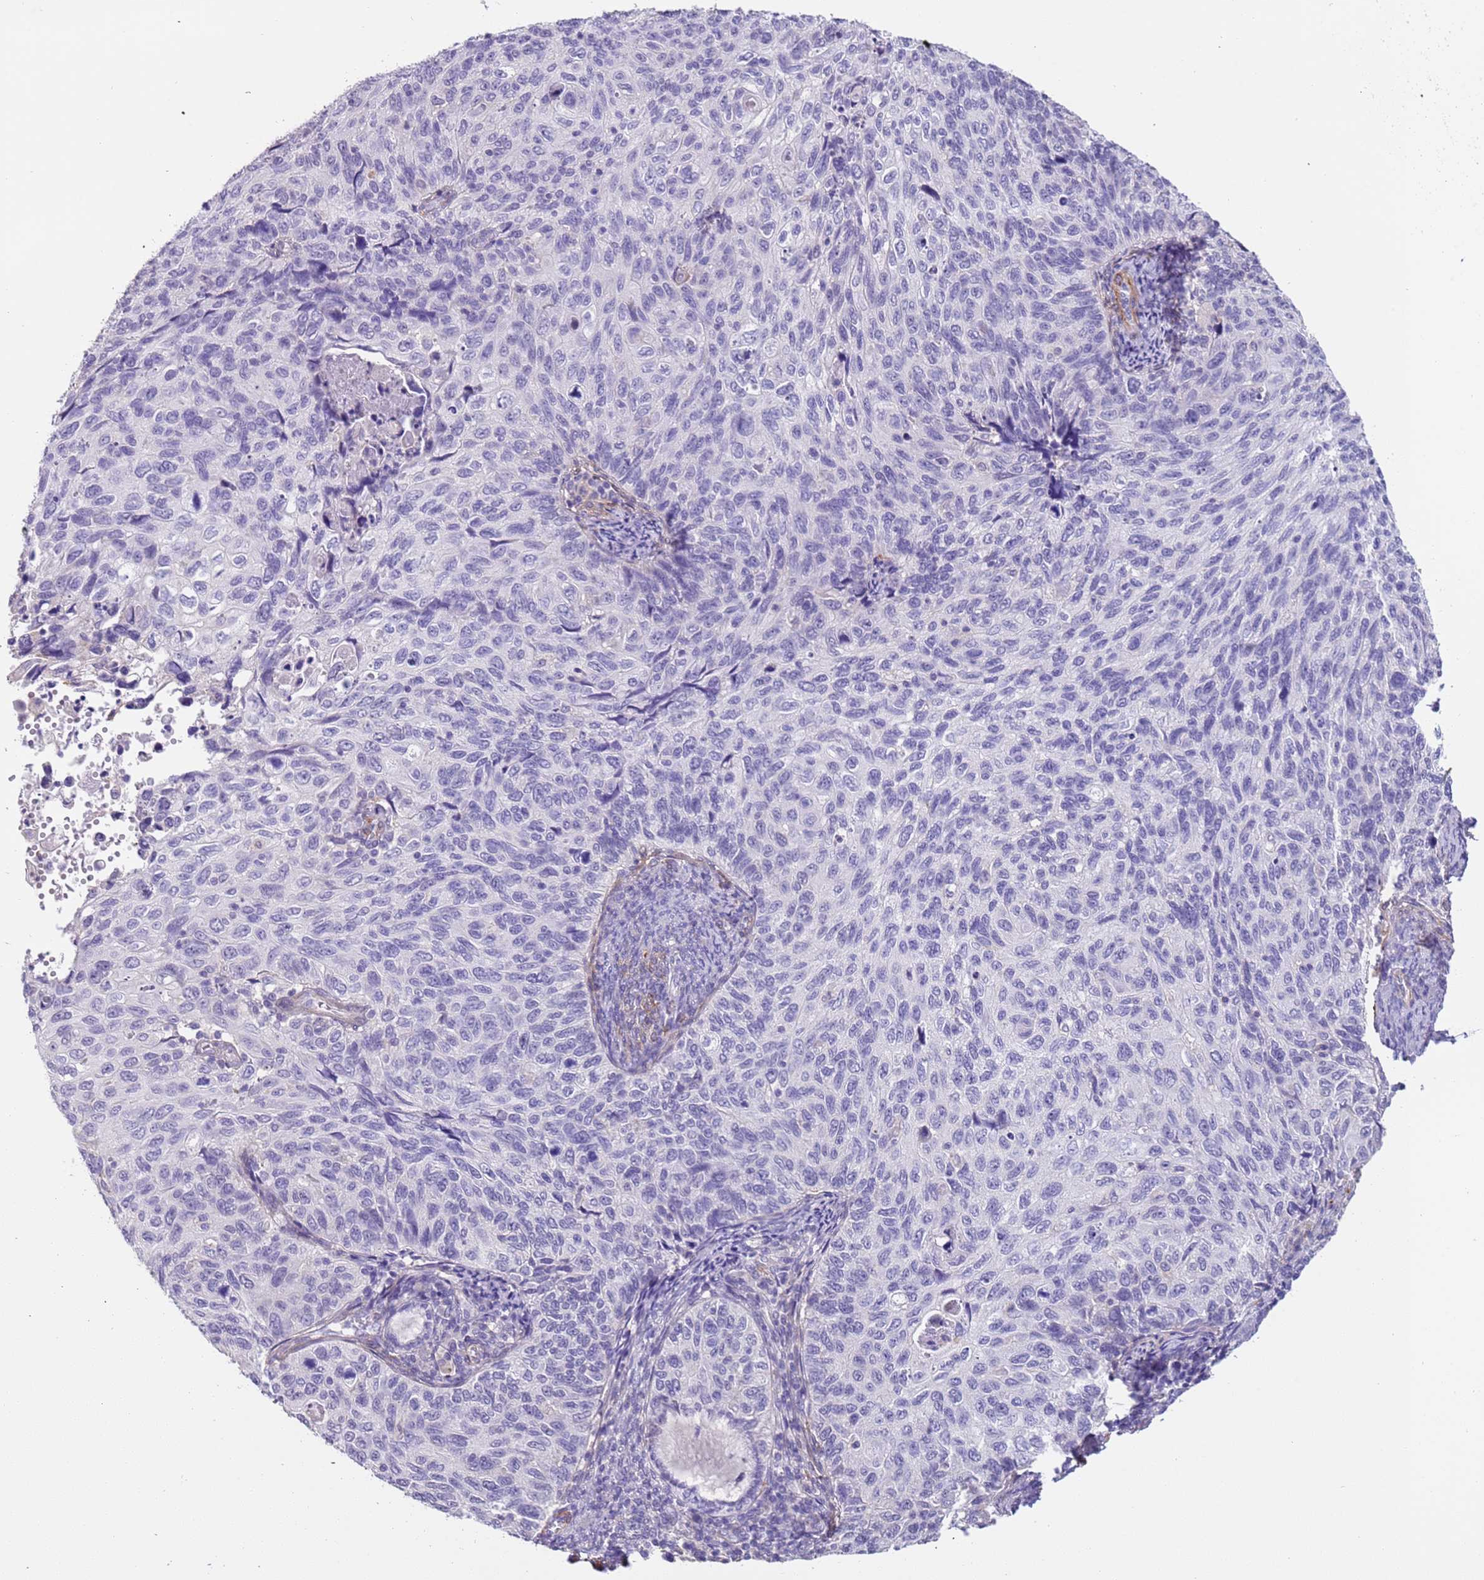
{"staining": {"intensity": "negative", "quantity": "none", "location": "none"}, "tissue": "cervical cancer", "cell_type": "Tumor cells", "image_type": "cancer", "snomed": [{"axis": "morphology", "description": "Squamous cell carcinoma, NOS"}, {"axis": "topography", "description": "Cervix"}], "caption": "Tumor cells are negative for brown protein staining in cervical squamous cell carcinoma.", "gene": "PCGF2", "patient": {"sex": "female", "age": 70}}